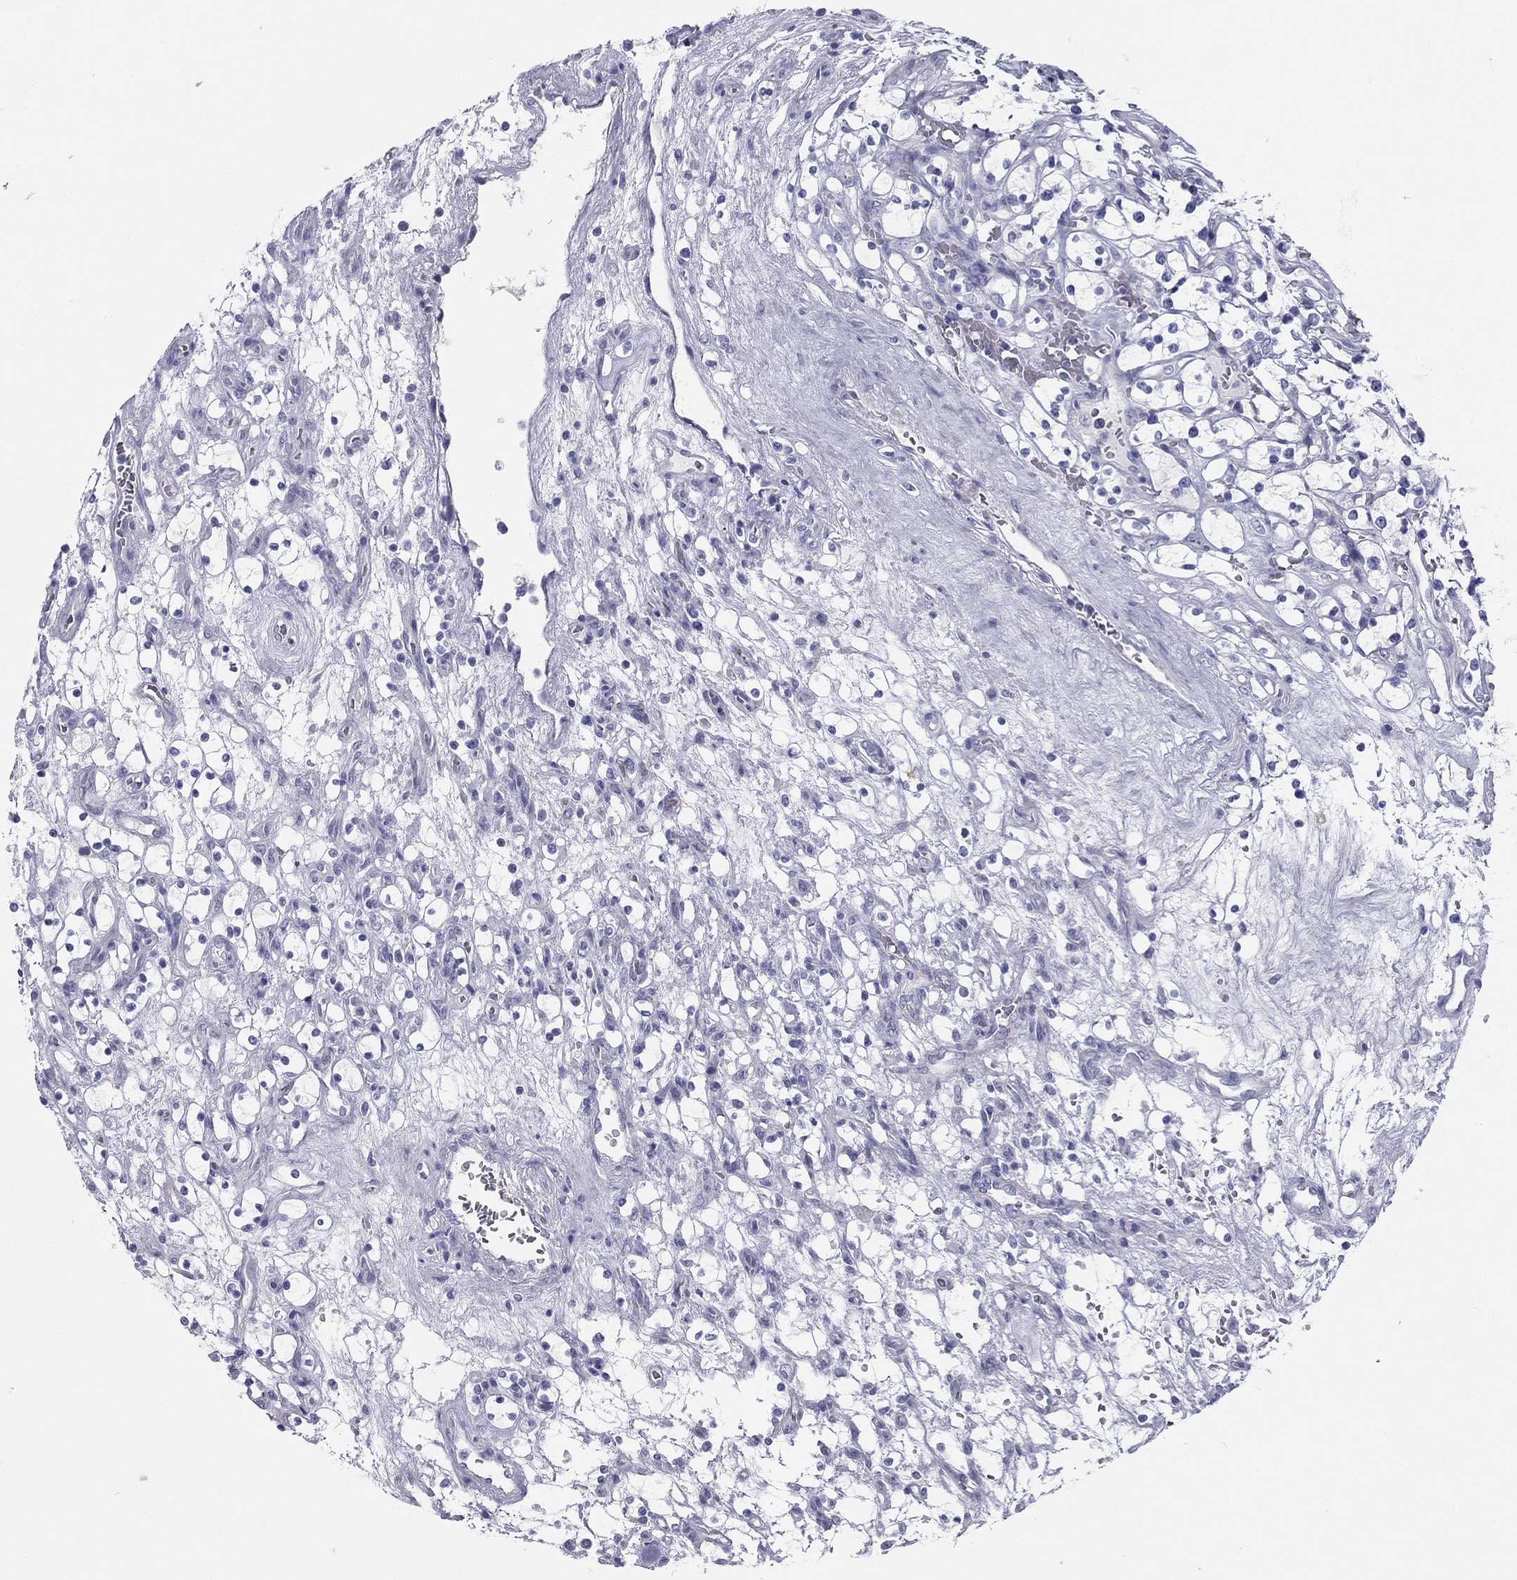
{"staining": {"intensity": "negative", "quantity": "none", "location": "none"}, "tissue": "renal cancer", "cell_type": "Tumor cells", "image_type": "cancer", "snomed": [{"axis": "morphology", "description": "Adenocarcinoma, NOS"}, {"axis": "topography", "description": "Kidney"}], "caption": "Tumor cells show no significant protein expression in renal cancer.", "gene": "ZP2", "patient": {"sex": "female", "age": 69}}